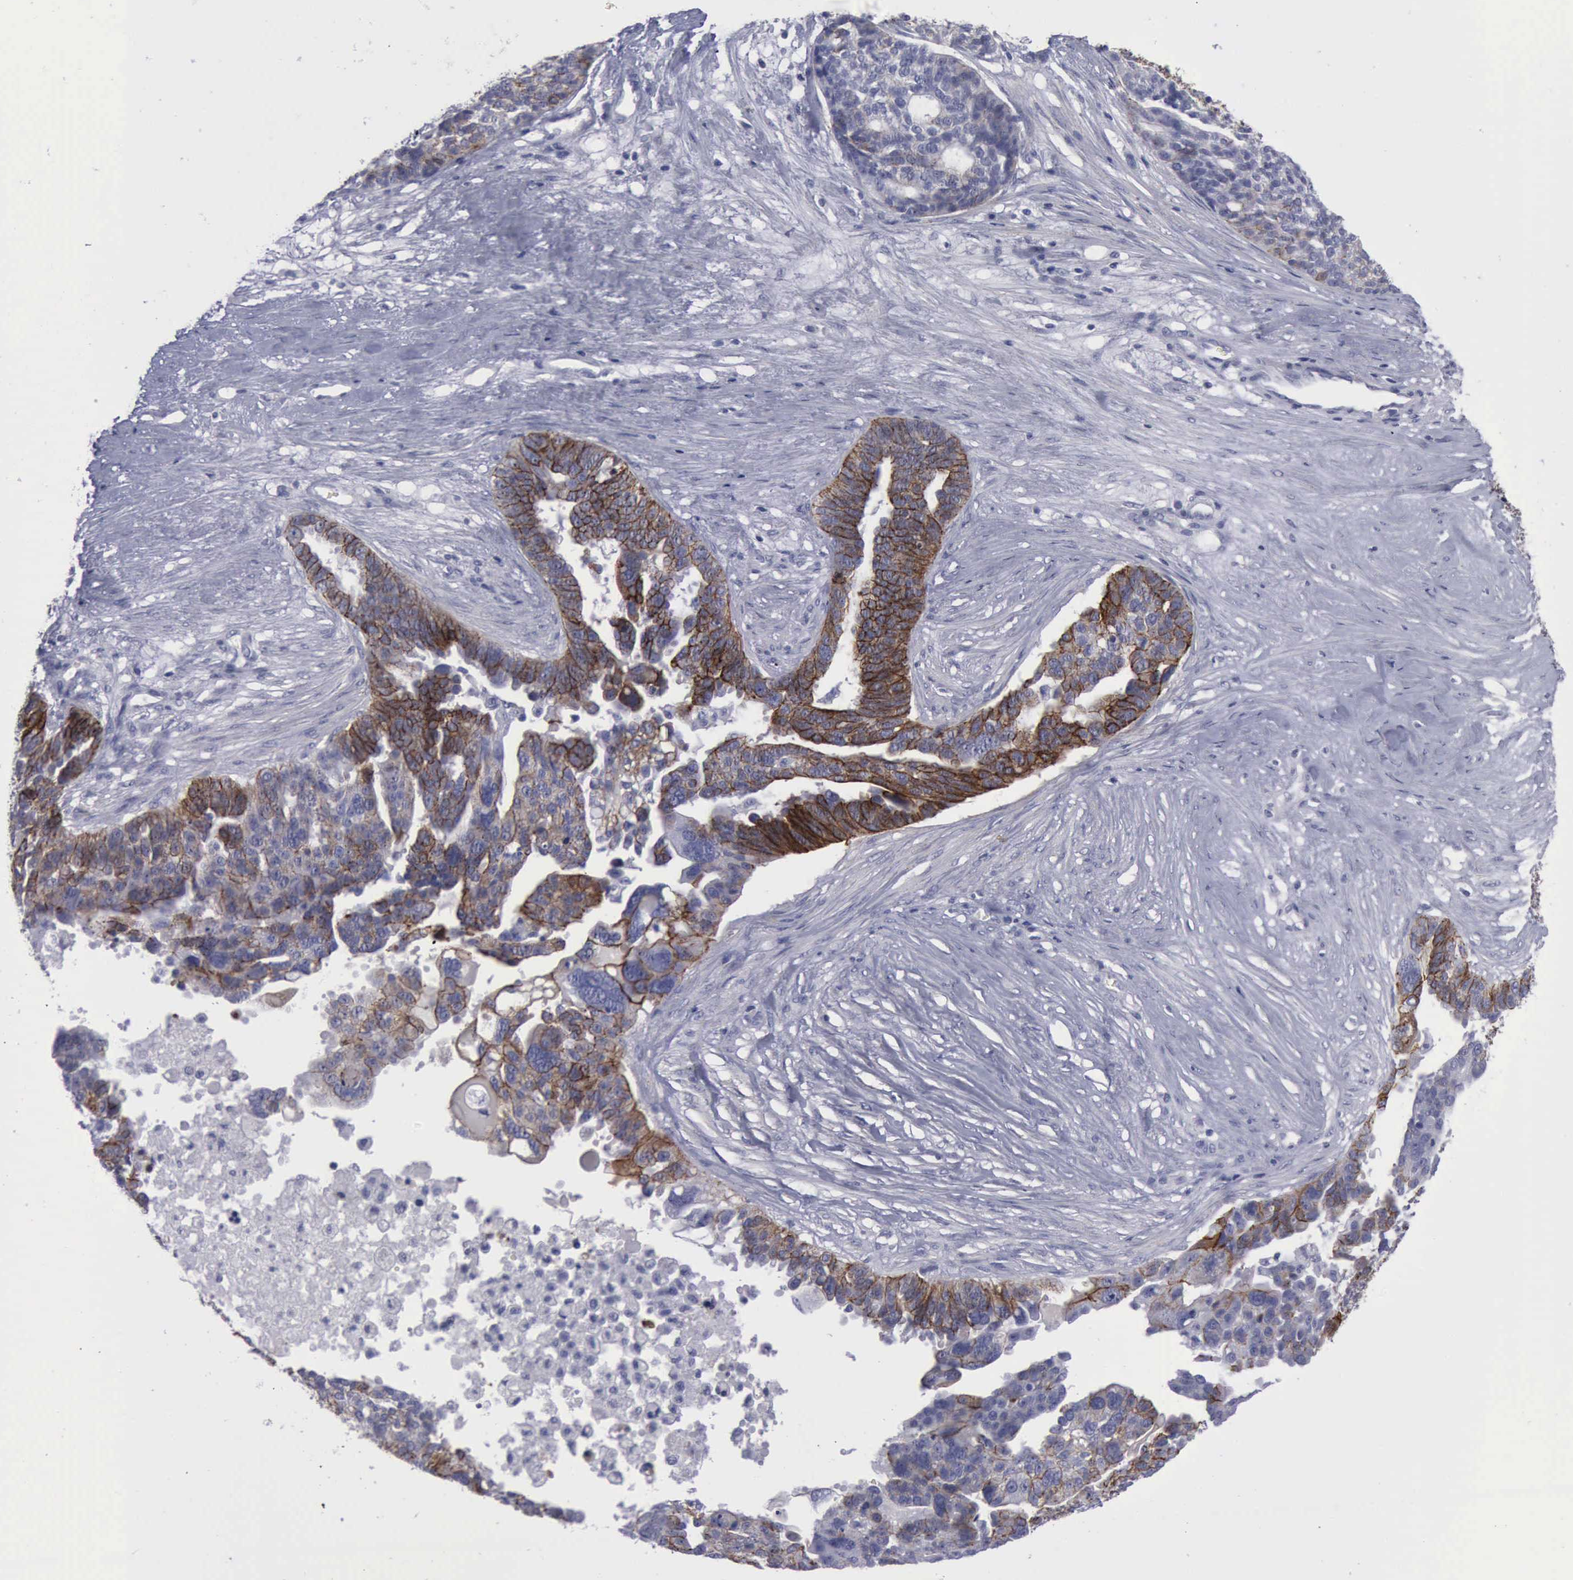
{"staining": {"intensity": "strong", "quantity": "25%-75%", "location": "cytoplasmic/membranous"}, "tissue": "ovarian cancer", "cell_type": "Tumor cells", "image_type": "cancer", "snomed": [{"axis": "morphology", "description": "Cystadenocarcinoma, serous, NOS"}, {"axis": "topography", "description": "Ovary"}], "caption": "Ovarian cancer (serous cystadenocarcinoma) stained for a protein (brown) shows strong cytoplasmic/membranous positive positivity in approximately 25%-75% of tumor cells.", "gene": "CDH2", "patient": {"sex": "female", "age": 59}}